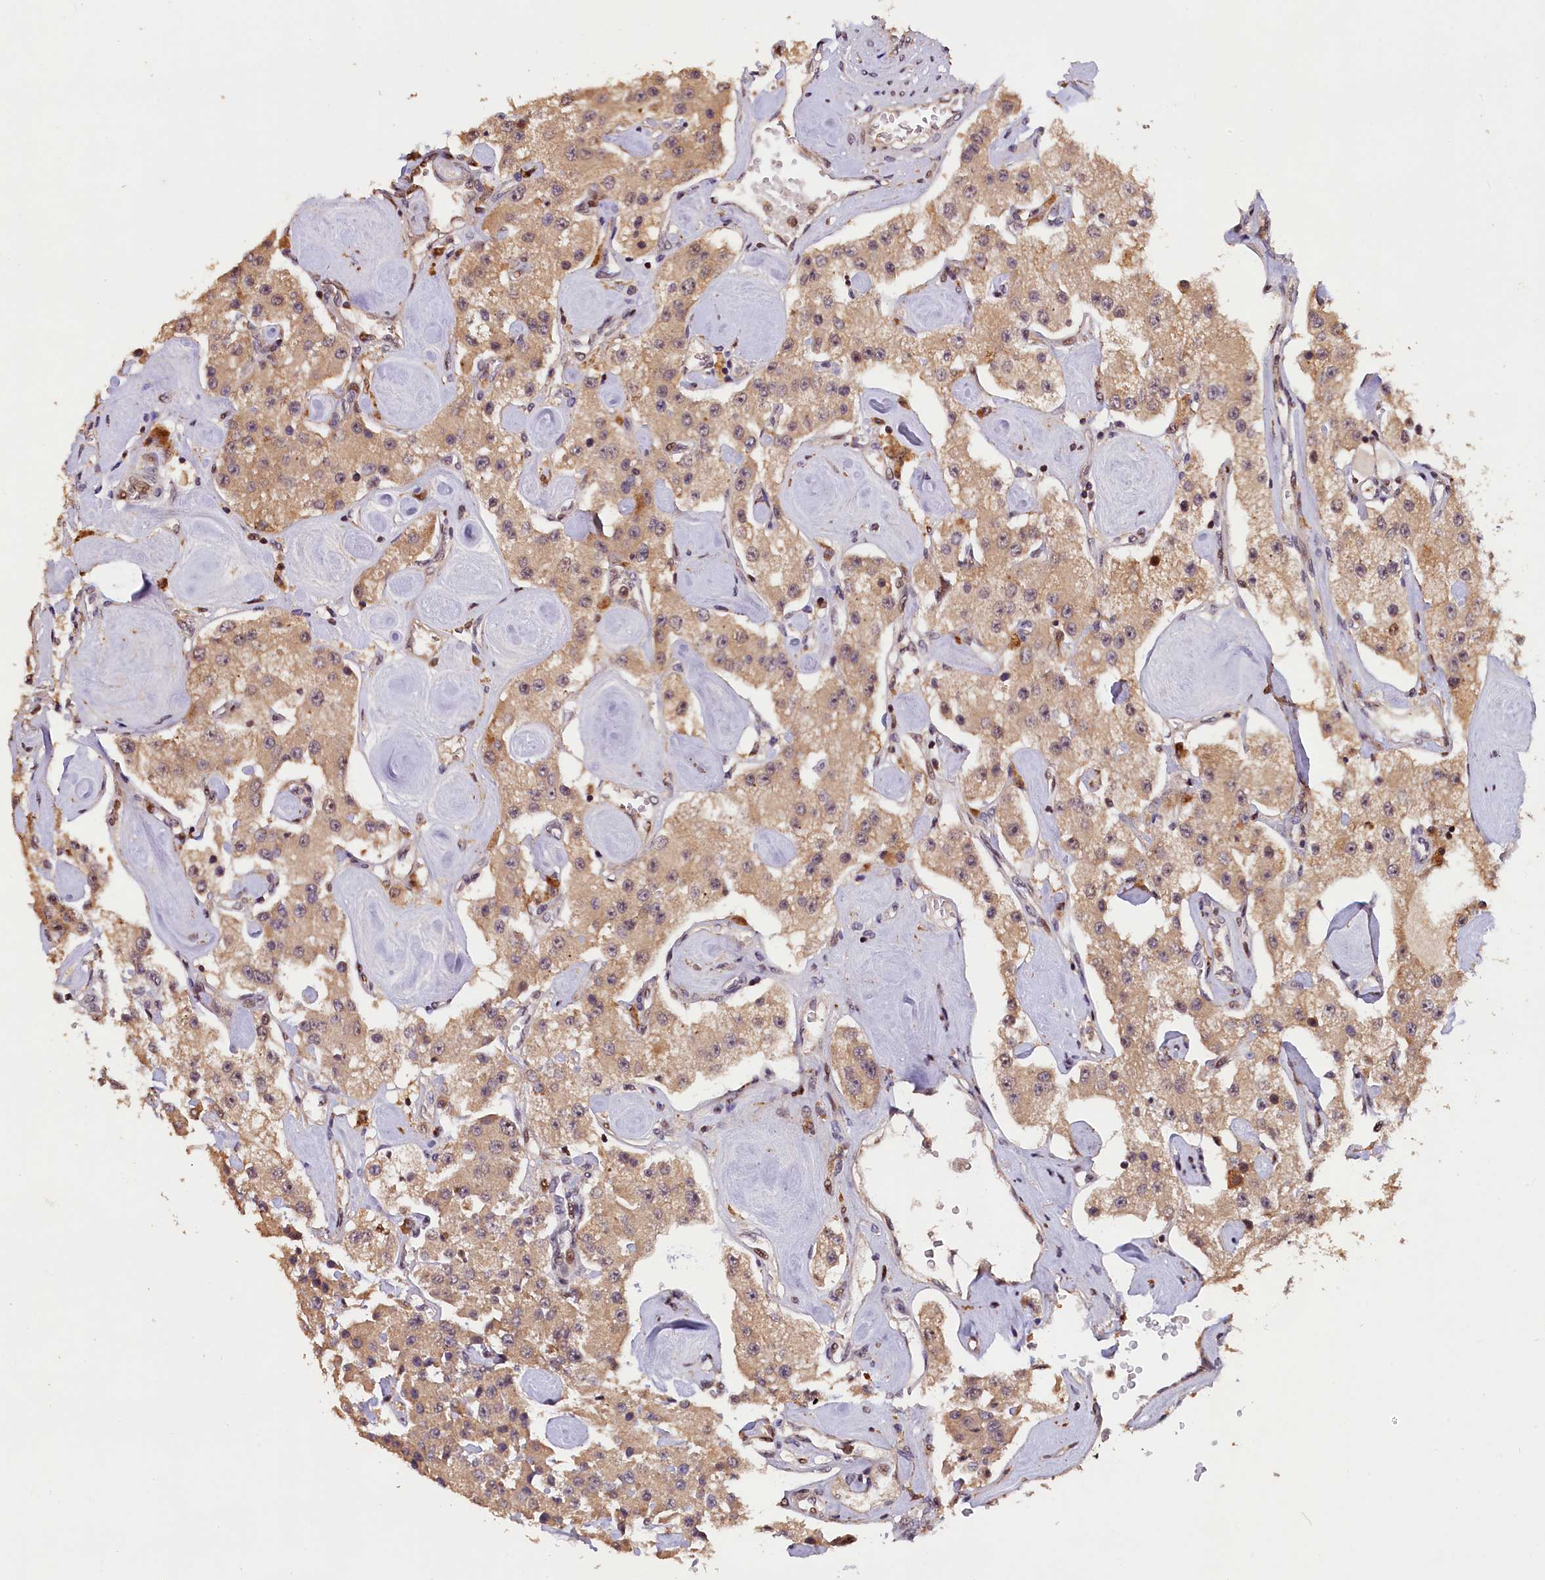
{"staining": {"intensity": "weak", "quantity": ">75%", "location": "cytoplasmic/membranous"}, "tissue": "carcinoid", "cell_type": "Tumor cells", "image_type": "cancer", "snomed": [{"axis": "morphology", "description": "Carcinoid, malignant, NOS"}, {"axis": "topography", "description": "Pancreas"}], "caption": "This photomicrograph reveals immunohistochemistry staining of human carcinoid, with low weak cytoplasmic/membranous positivity in approximately >75% of tumor cells.", "gene": "PHAF1", "patient": {"sex": "male", "age": 41}}